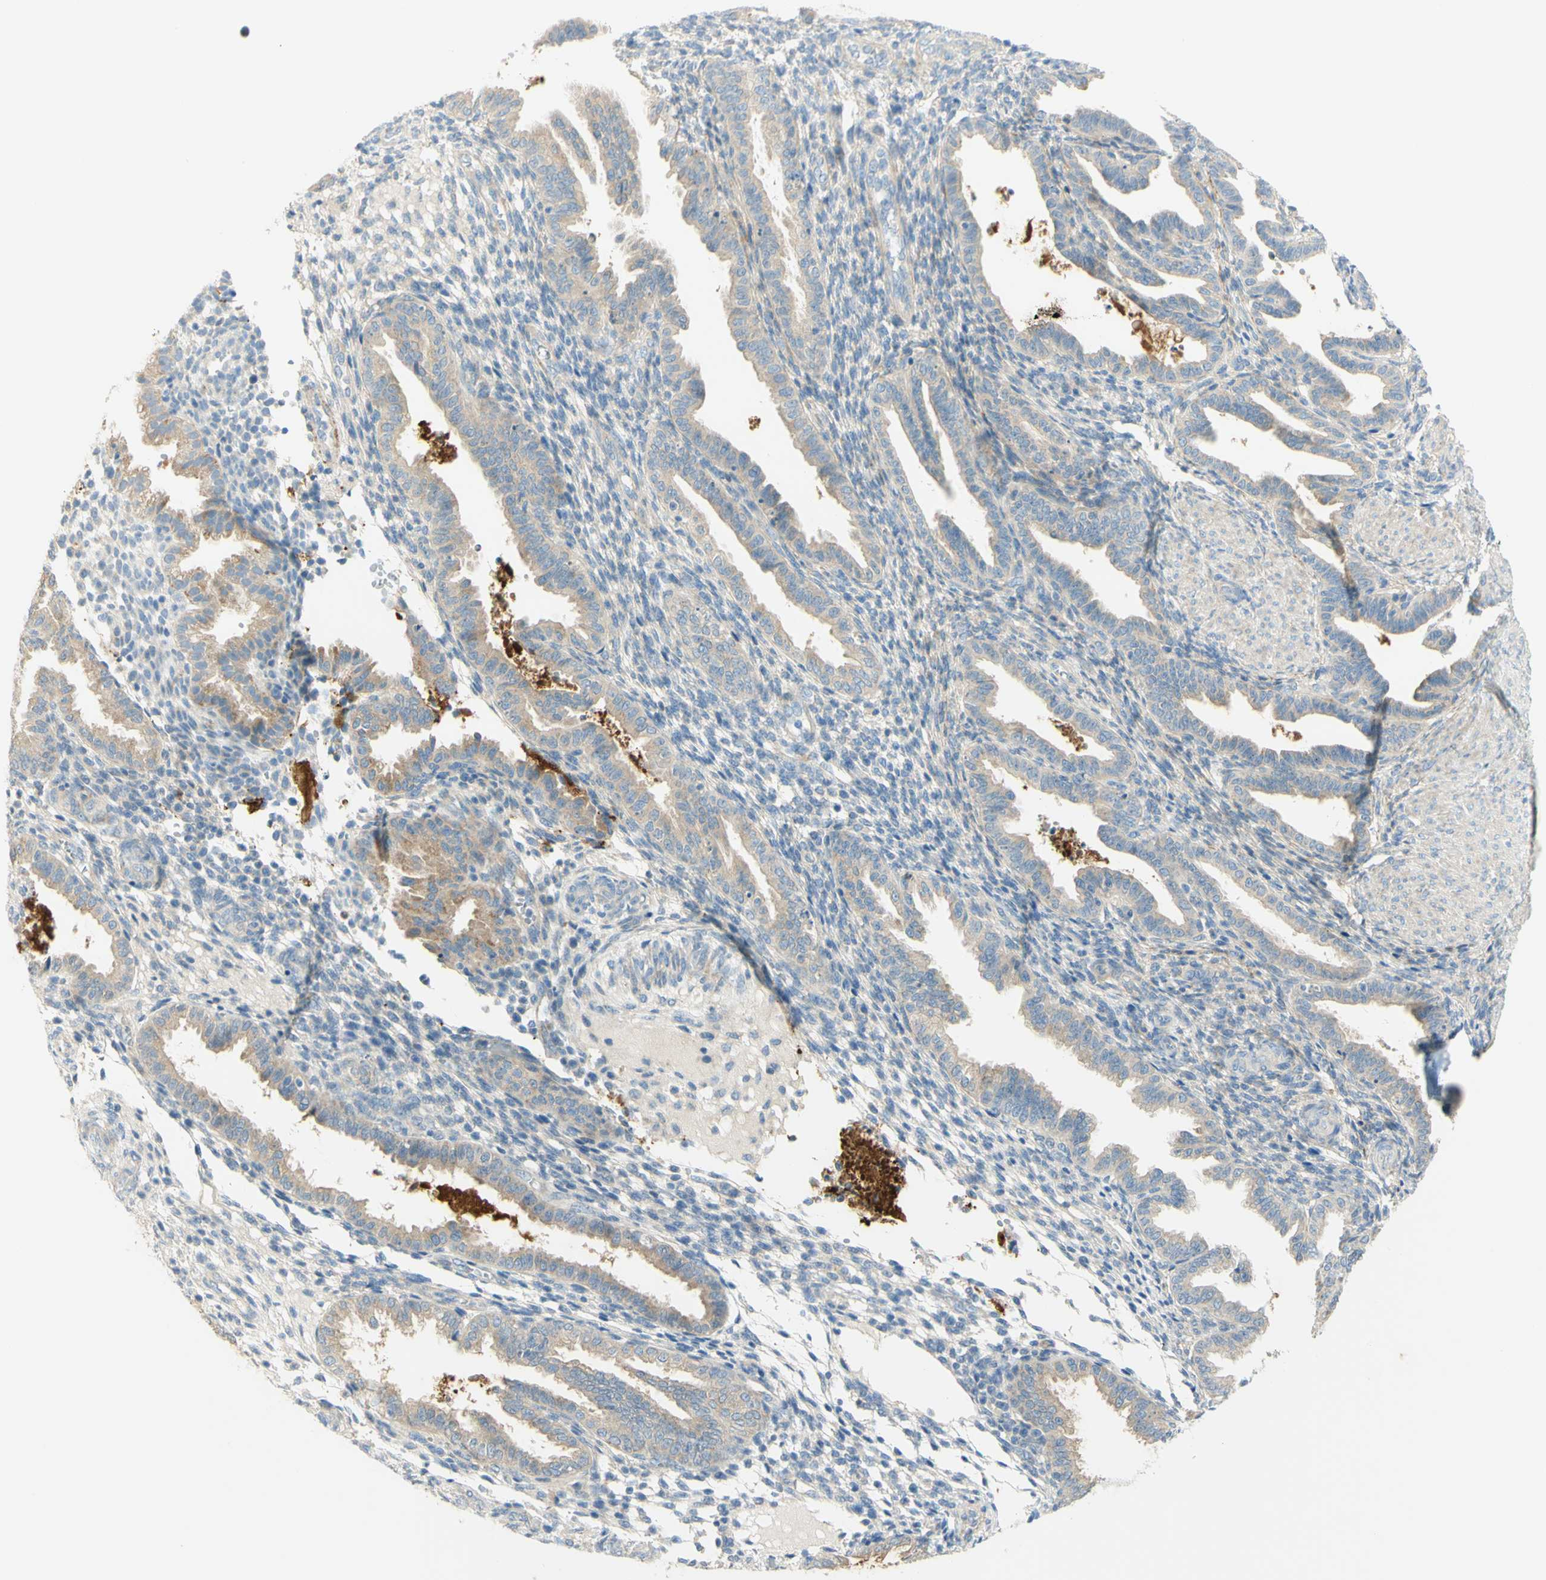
{"staining": {"intensity": "negative", "quantity": "none", "location": "none"}, "tissue": "endometrium", "cell_type": "Cells in endometrial stroma", "image_type": "normal", "snomed": [{"axis": "morphology", "description": "Normal tissue, NOS"}, {"axis": "topography", "description": "Endometrium"}], "caption": "Immunohistochemistry (IHC) of normal endometrium exhibits no positivity in cells in endometrial stroma. The staining was performed using DAB to visualize the protein expression in brown, while the nuclei were stained in blue with hematoxylin (Magnification: 20x).", "gene": "GCNT3", "patient": {"sex": "female", "age": 33}}